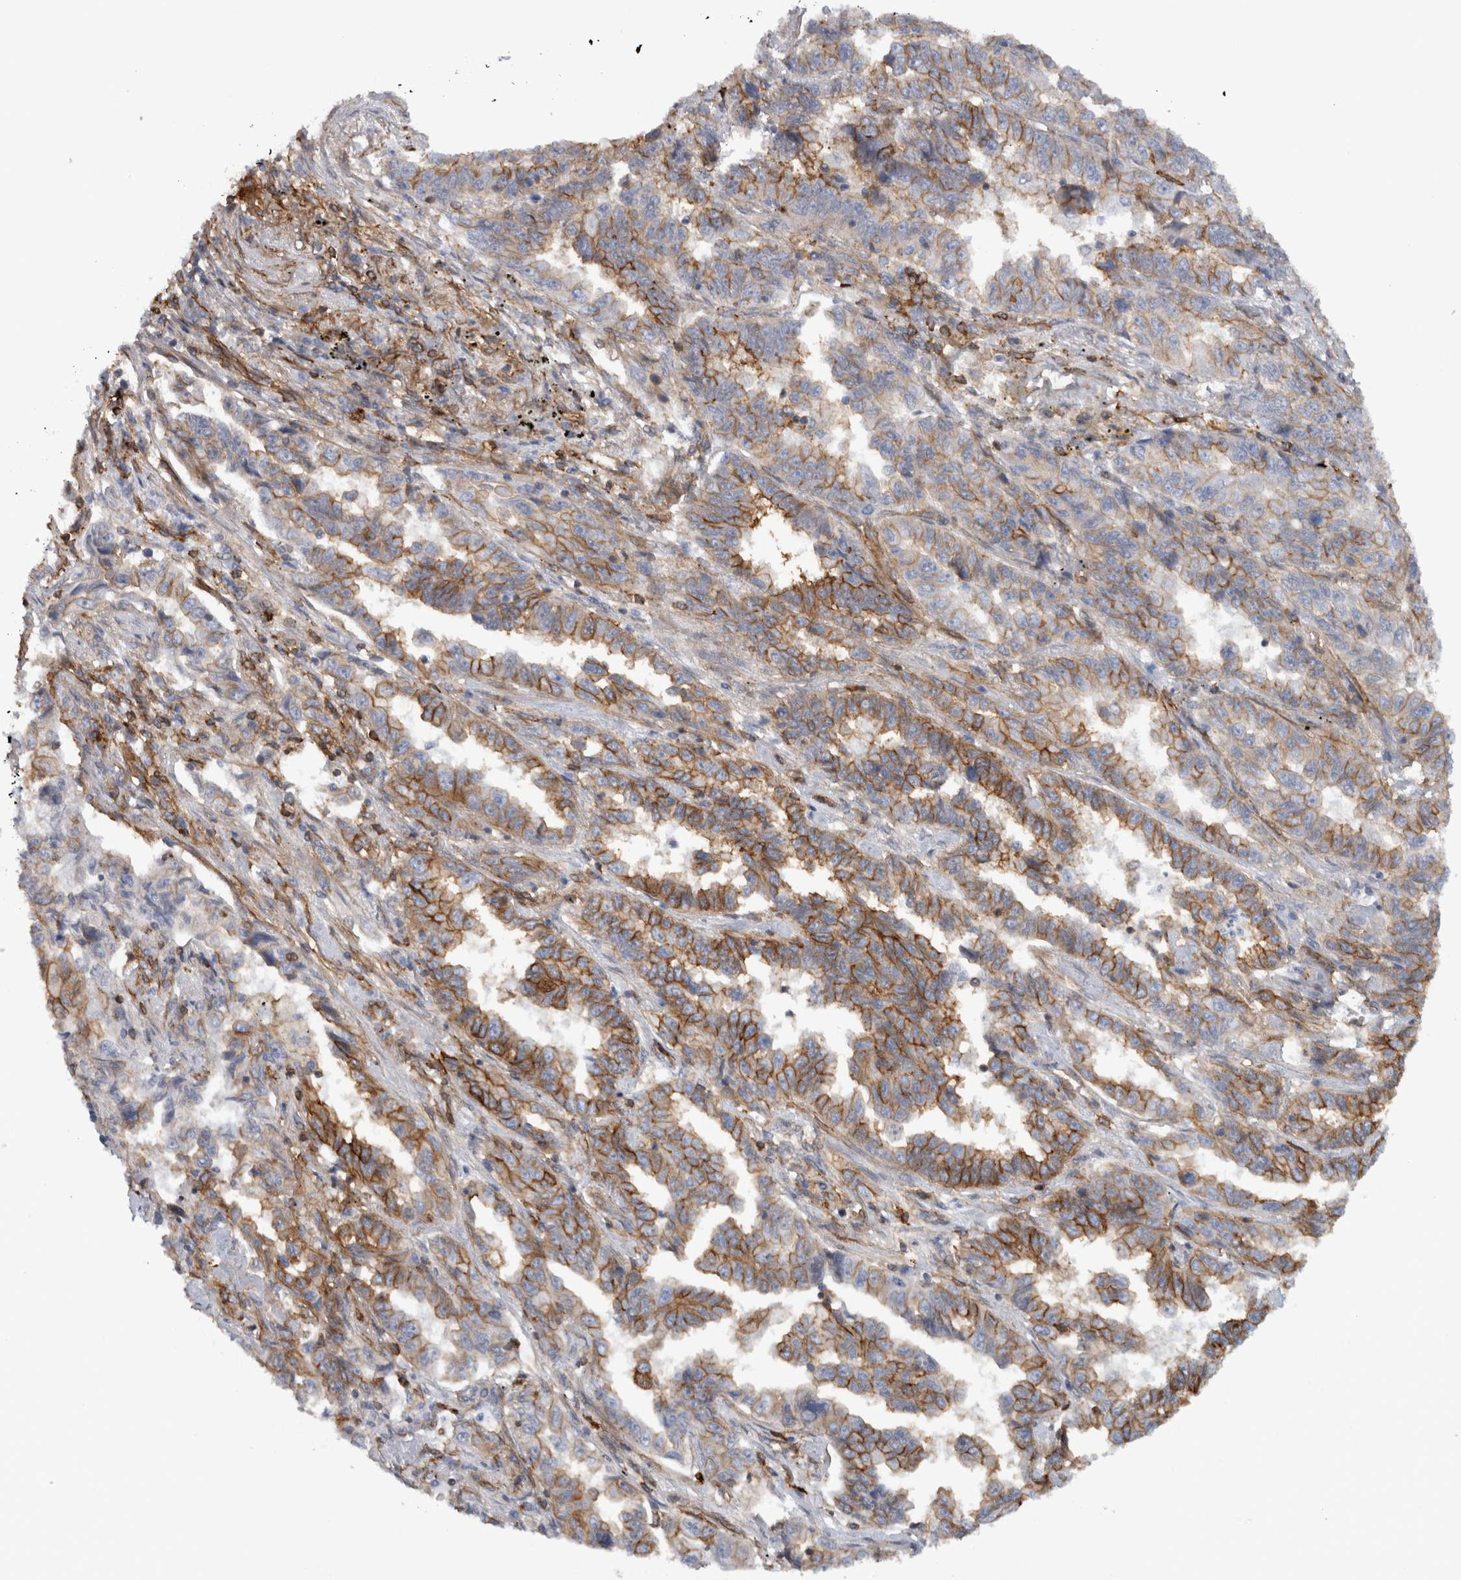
{"staining": {"intensity": "moderate", "quantity": "25%-75%", "location": "cytoplasmic/membranous"}, "tissue": "lung cancer", "cell_type": "Tumor cells", "image_type": "cancer", "snomed": [{"axis": "morphology", "description": "Adenocarcinoma, NOS"}, {"axis": "topography", "description": "Lung"}], "caption": "Immunohistochemical staining of human lung cancer (adenocarcinoma) demonstrates medium levels of moderate cytoplasmic/membranous protein positivity in approximately 25%-75% of tumor cells.", "gene": "AHNAK", "patient": {"sex": "female", "age": 51}}